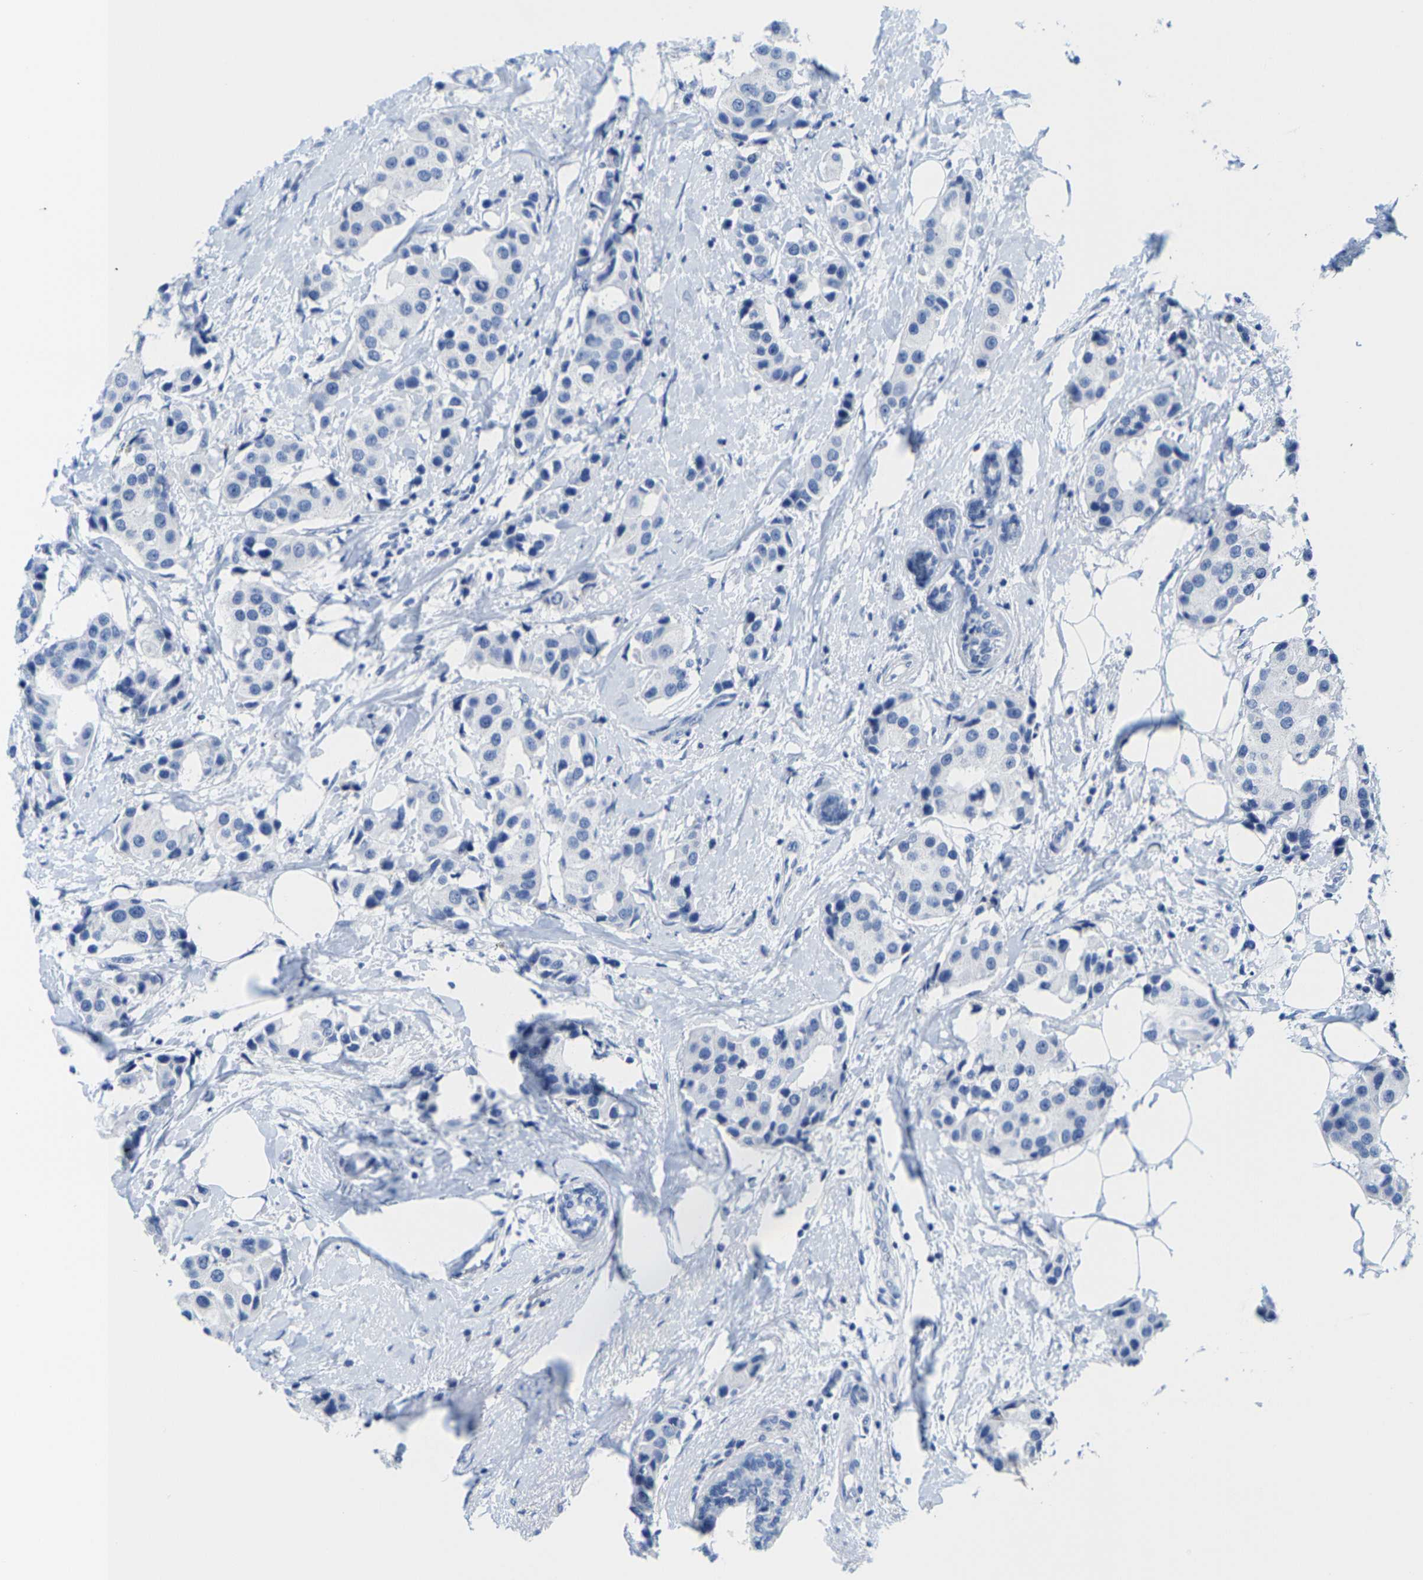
{"staining": {"intensity": "negative", "quantity": "none", "location": "none"}, "tissue": "breast cancer", "cell_type": "Tumor cells", "image_type": "cancer", "snomed": [{"axis": "morphology", "description": "Normal tissue, NOS"}, {"axis": "morphology", "description": "Duct carcinoma"}, {"axis": "topography", "description": "Breast"}], "caption": "High power microscopy histopathology image of an IHC micrograph of infiltrating ductal carcinoma (breast), revealing no significant expression in tumor cells.", "gene": "KLHL1", "patient": {"sex": "female", "age": 39}}